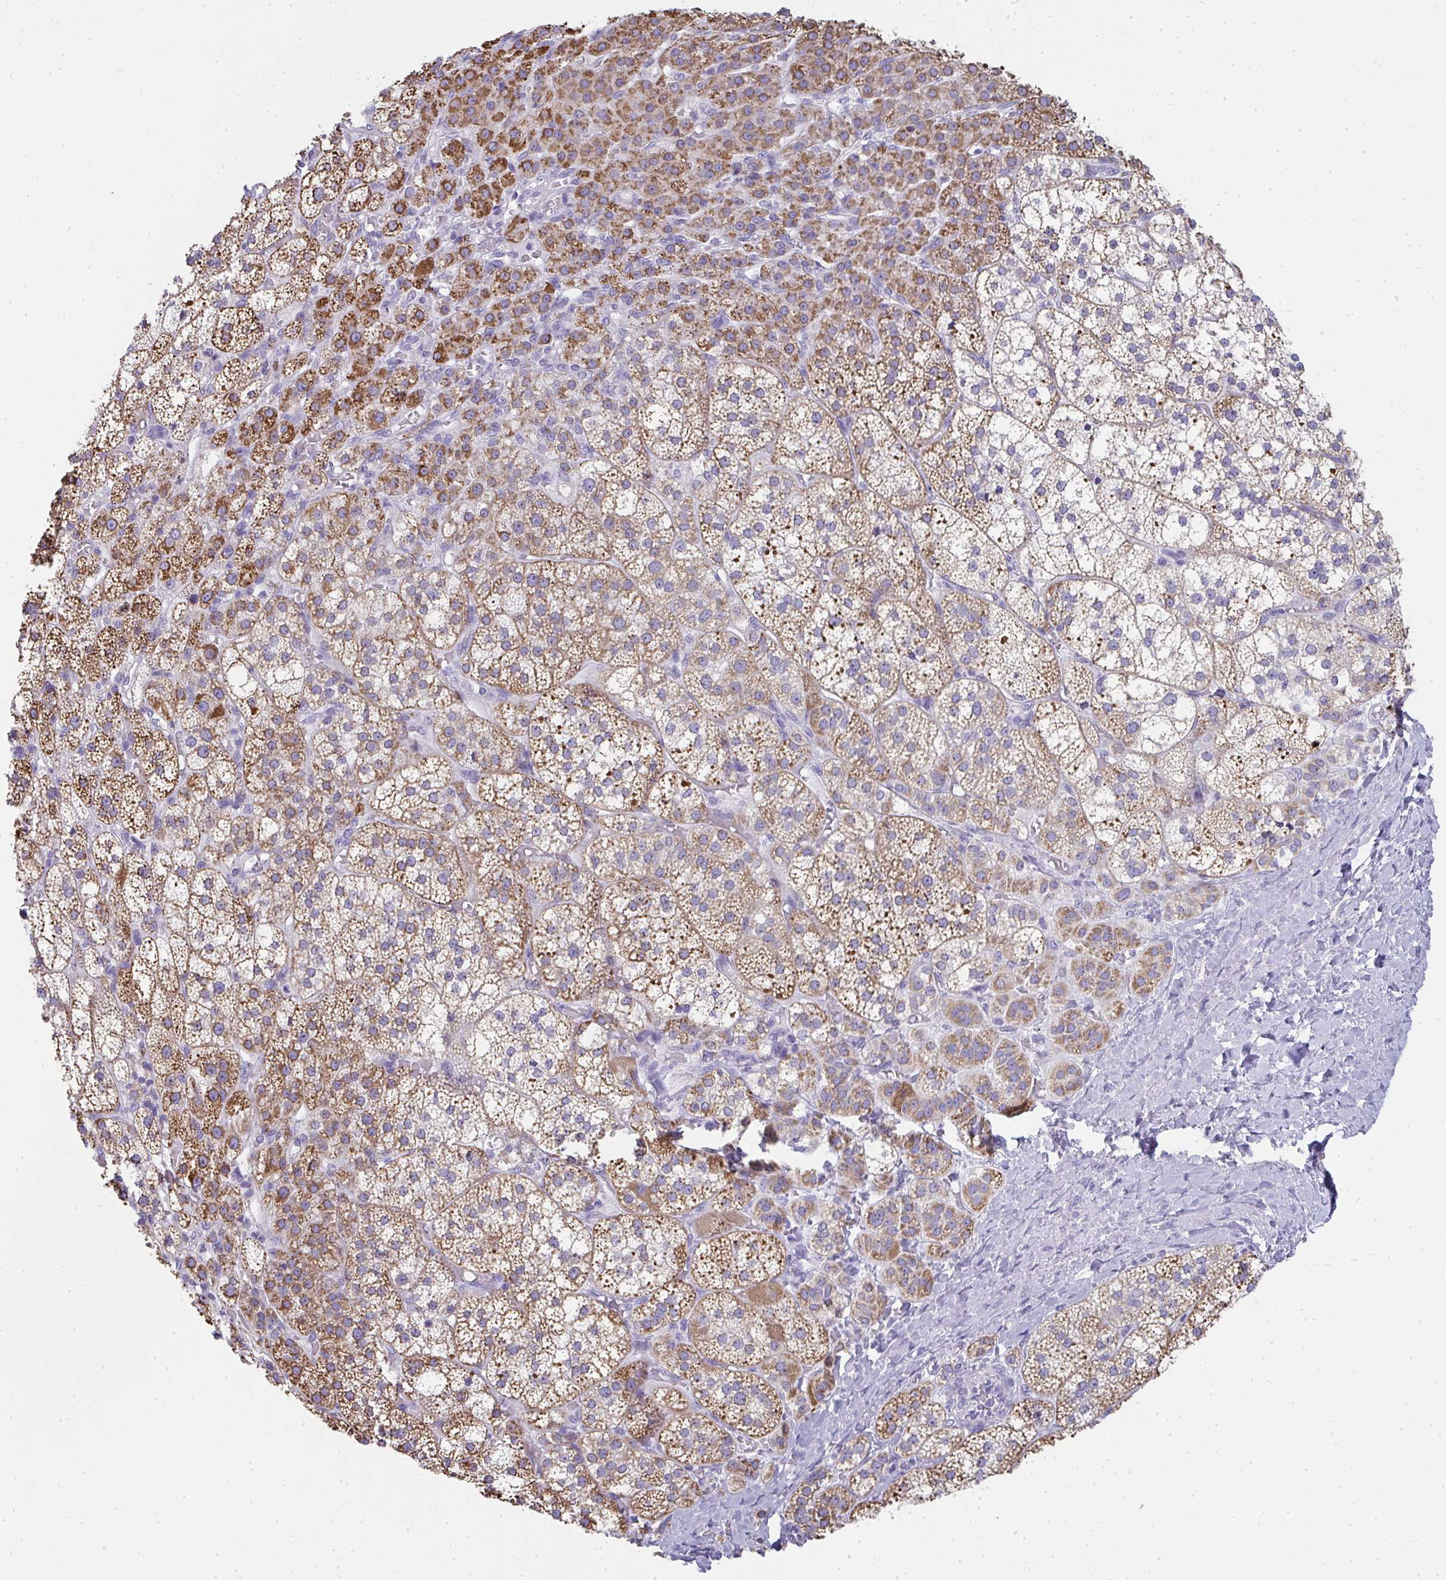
{"staining": {"intensity": "moderate", "quantity": ">75%", "location": "cytoplasmic/membranous"}, "tissue": "adrenal gland", "cell_type": "Glandular cells", "image_type": "normal", "snomed": [{"axis": "morphology", "description": "Normal tissue, NOS"}, {"axis": "topography", "description": "Adrenal gland"}], "caption": "Benign adrenal gland demonstrates moderate cytoplasmic/membranous expression in about >75% of glandular cells, visualized by immunohistochemistry.", "gene": "SLC6A1", "patient": {"sex": "female", "age": 60}}